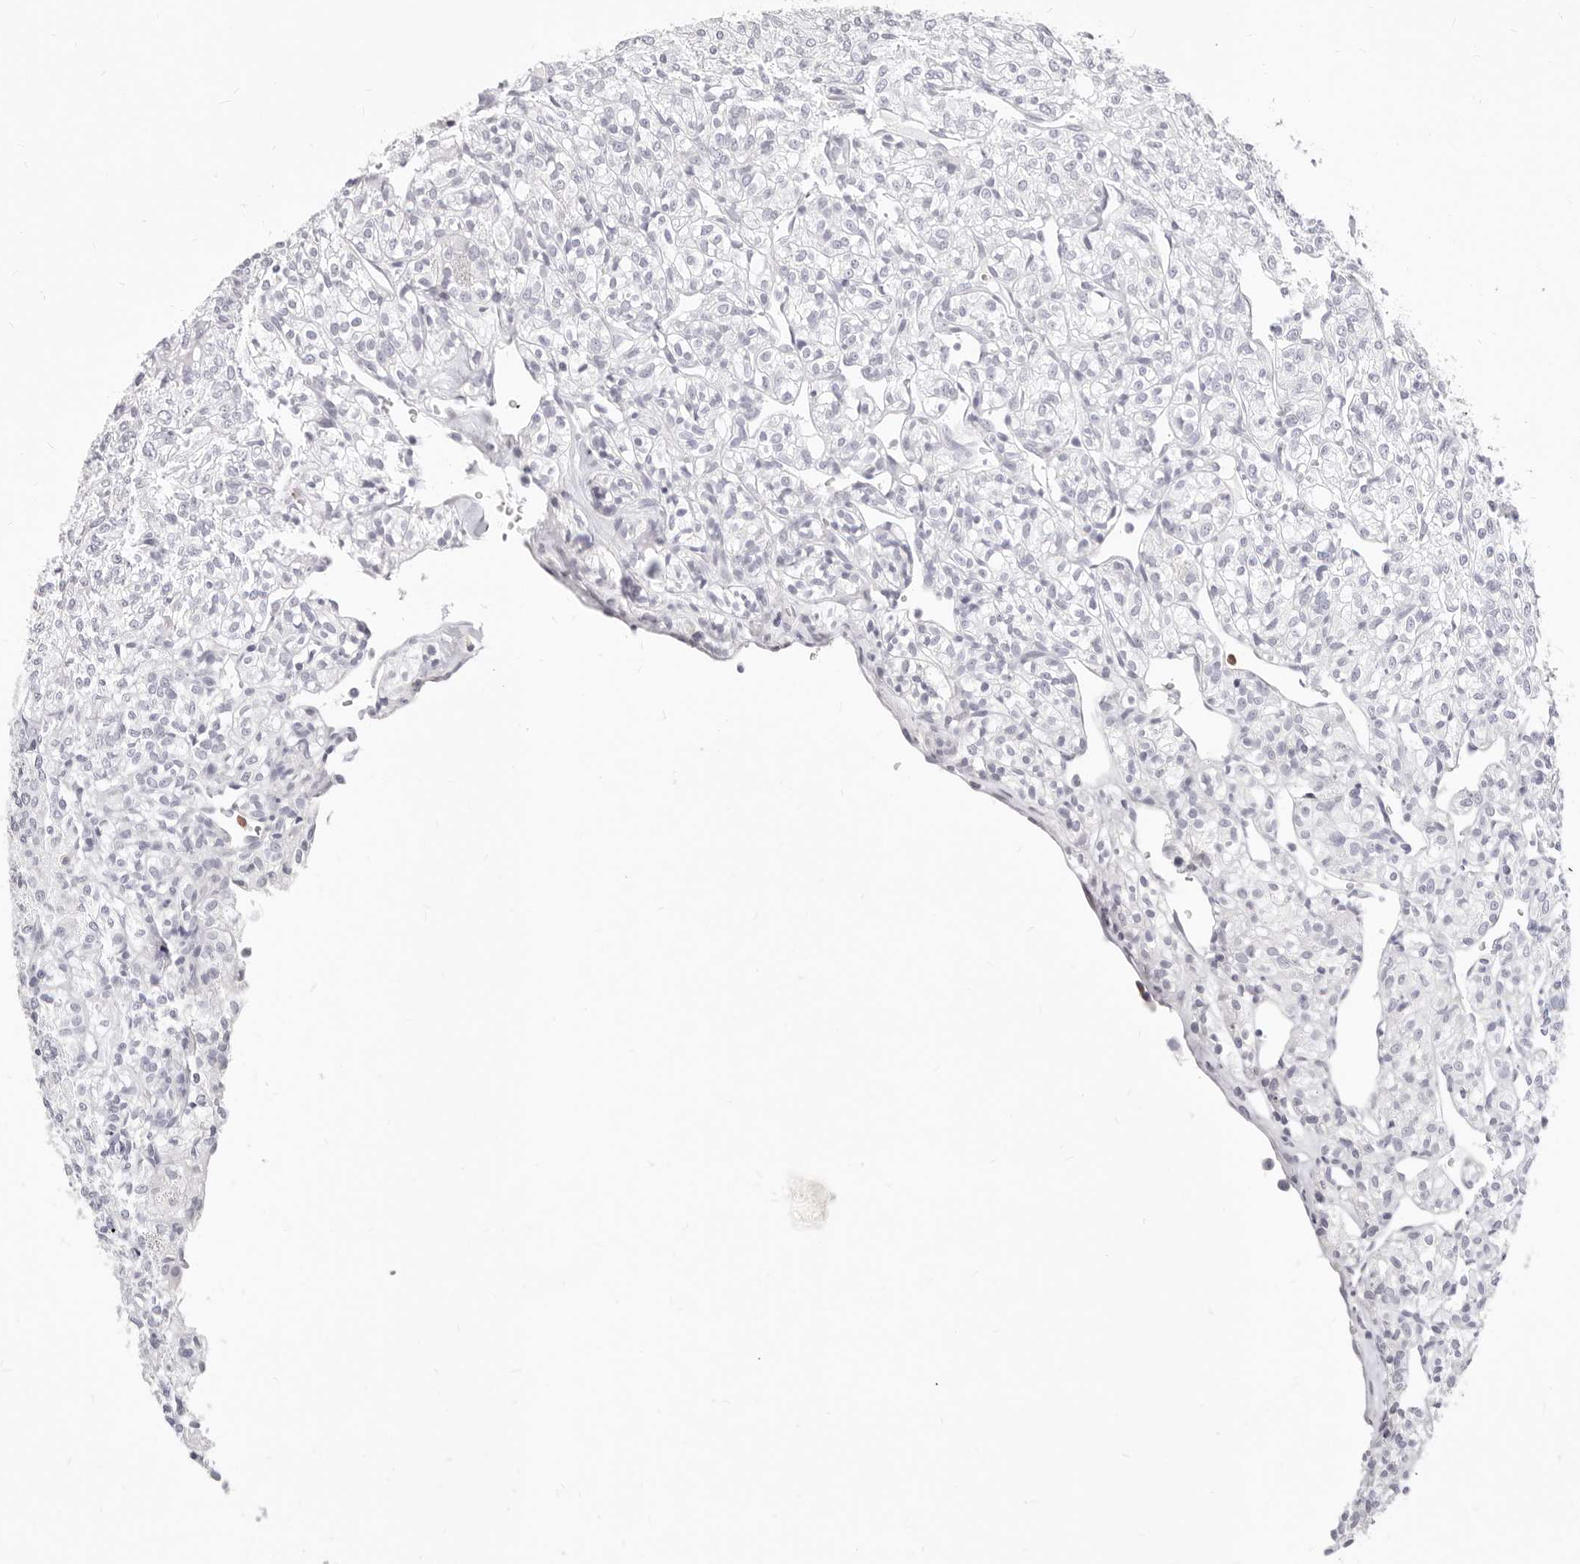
{"staining": {"intensity": "negative", "quantity": "none", "location": "none"}, "tissue": "renal cancer", "cell_type": "Tumor cells", "image_type": "cancer", "snomed": [{"axis": "morphology", "description": "Adenocarcinoma, NOS"}, {"axis": "topography", "description": "Kidney"}], "caption": "Immunohistochemistry photomicrograph of neoplastic tissue: human adenocarcinoma (renal) stained with DAB exhibits no significant protein staining in tumor cells.", "gene": "CAMP", "patient": {"sex": "male", "age": 77}}